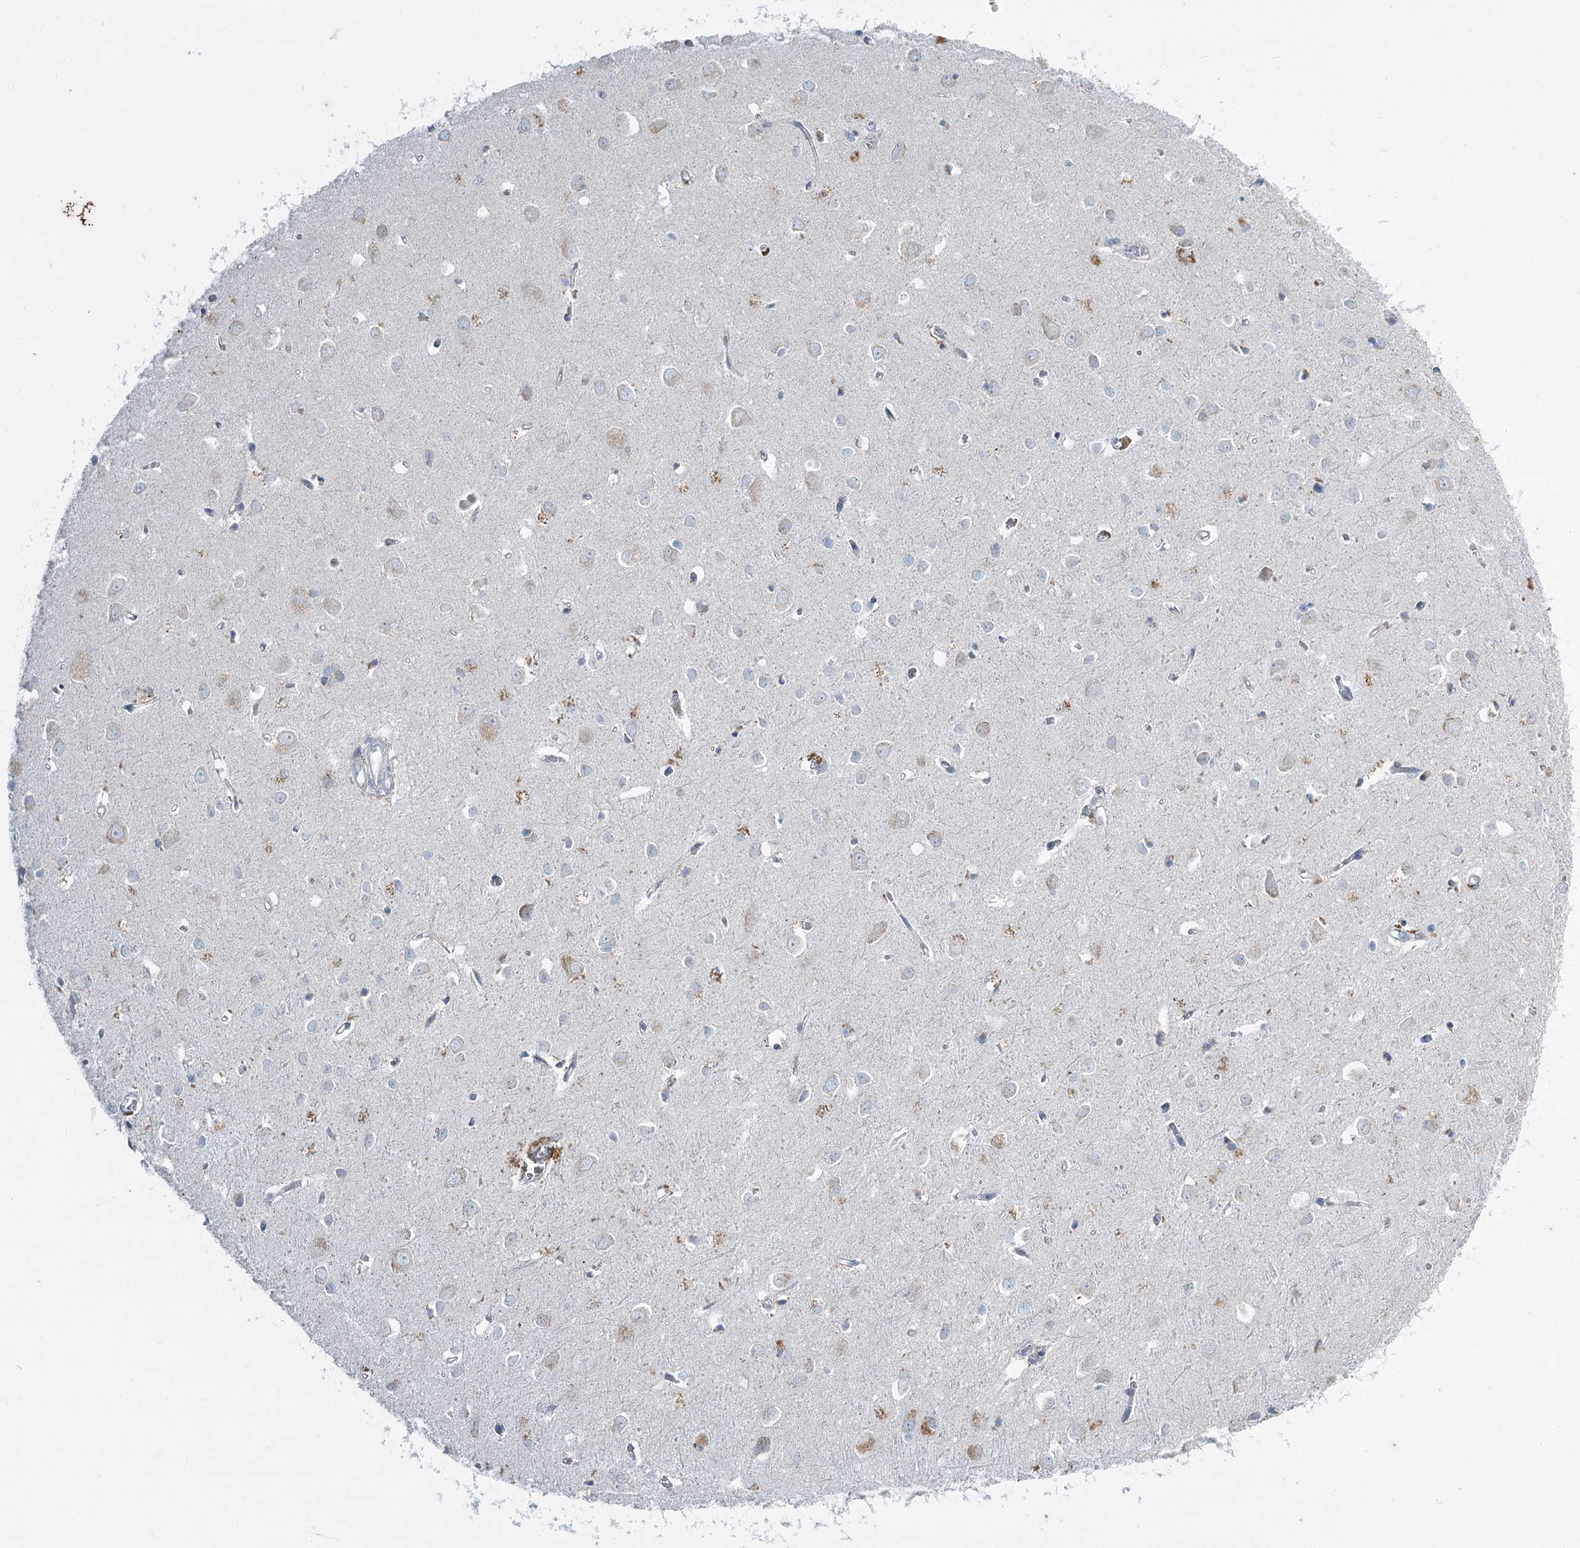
{"staining": {"intensity": "negative", "quantity": "none", "location": "none"}, "tissue": "cerebral cortex", "cell_type": "Endothelial cells", "image_type": "normal", "snomed": [{"axis": "morphology", "description": "Normal tissue, NOS"}, {"axis": "topography", "description": "Cerebral cortex"}], "caption": "DAB immunohistochemical staining of normal human cerebral cortex reveals no significant expression in endothelial cells. The staining was performed using DAB to visualize the protein expression in brown, while the nuclei were stained in blue with hematoxylin (Magnification: 20x).", "gene": "ABITRAM", "patient": {"sex": "female", "age": 64}}